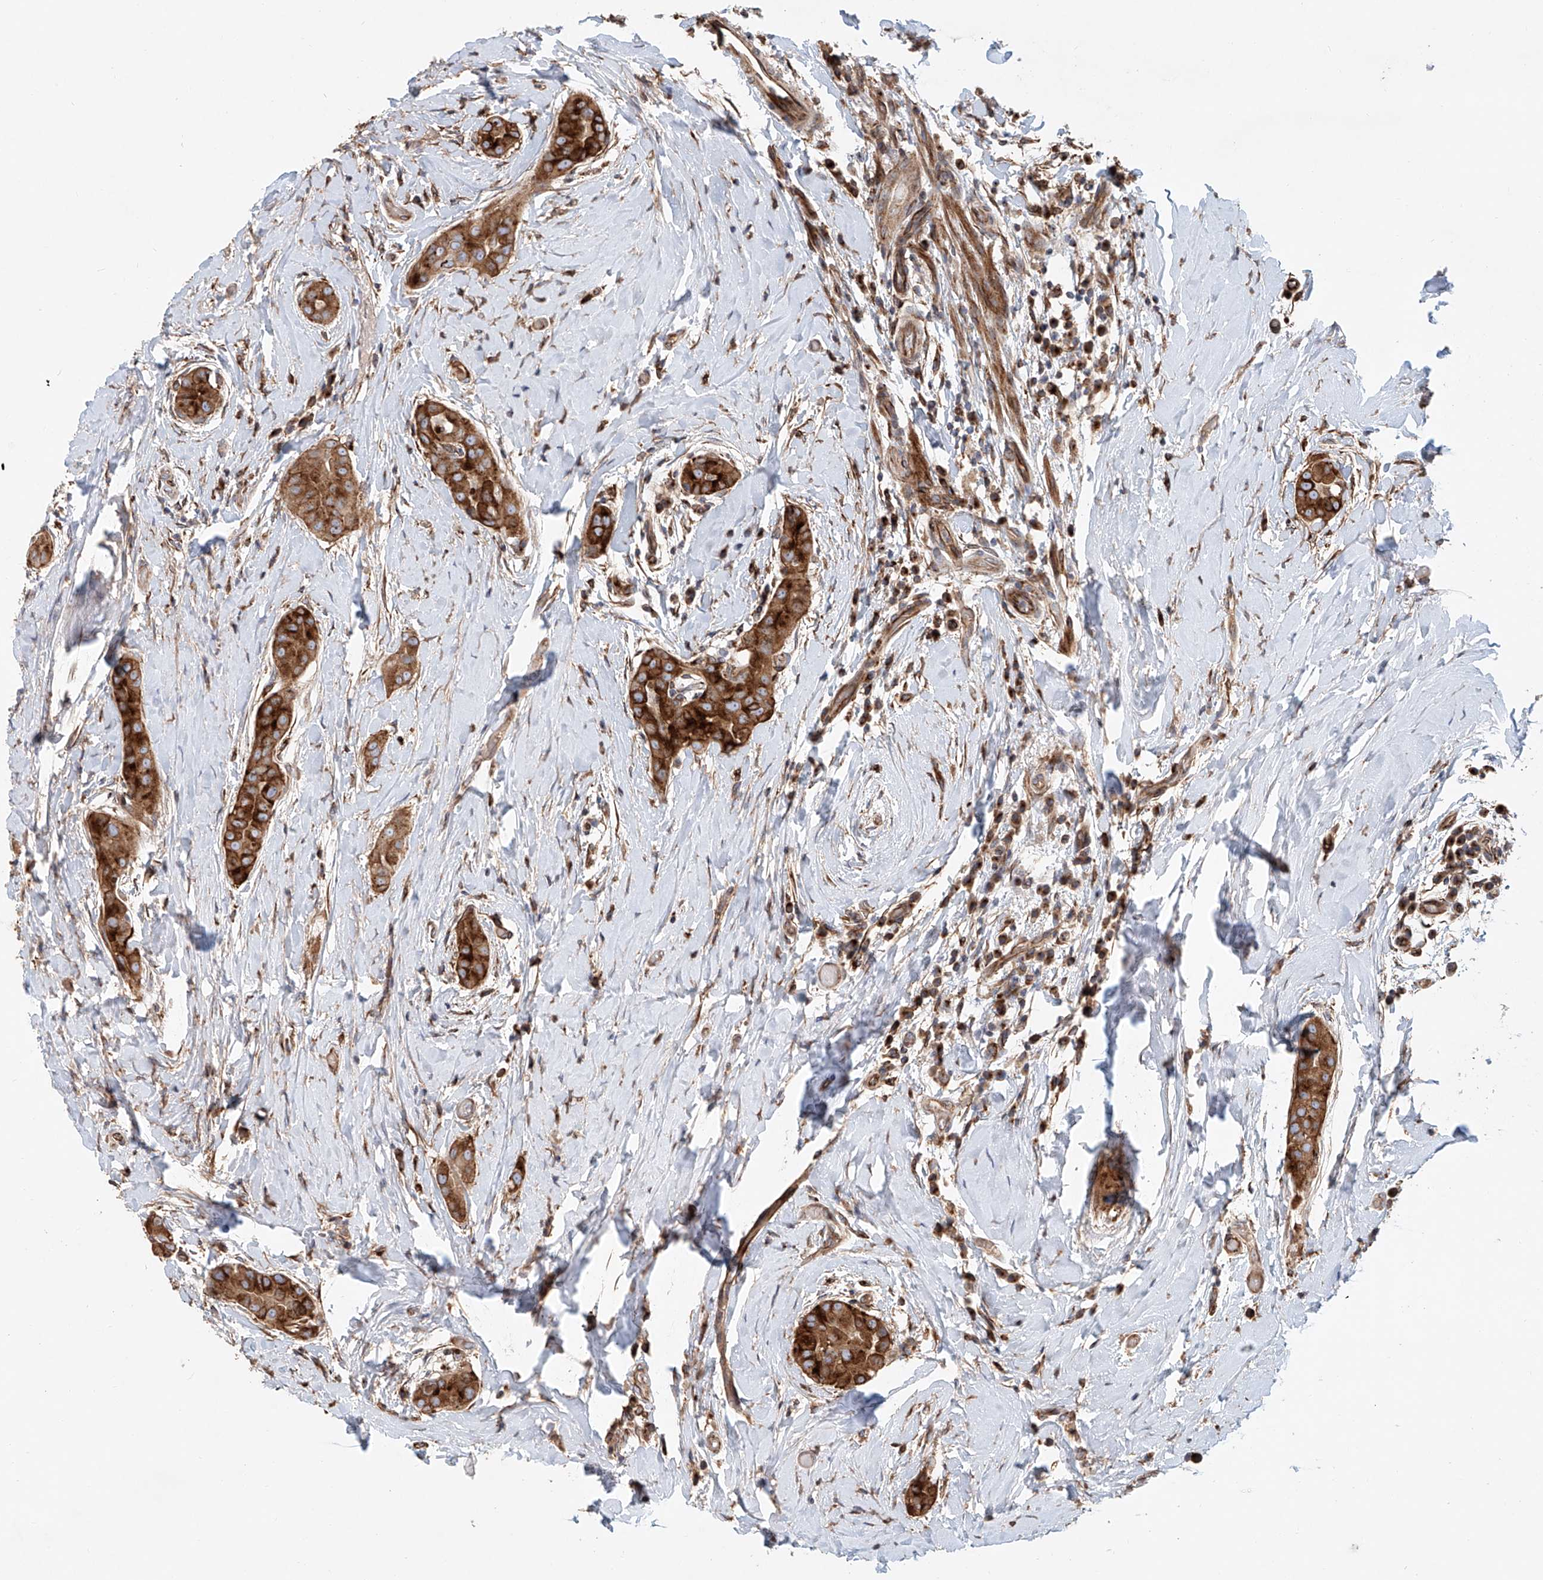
{"staining": {"intensity": "strong", "quantity": ">75%", "location": "cytoplasmic/membranous"}, "tissue": "thyroid cancer", "cell_type": "Tumor cells", "image_type": "cancer", "snomed": [{"axis": "morphology", "description": "Papillary adenocarcinoma, NOS"}, {"axis": "topography", "description": "Thyroid gland"}], "caption": "Tumor cells show strong cytoplasmic/membranous positivity in about >75% of cells in papillary adenocarcinoma (thyroid).", "gene": "HGSNAT", "patient": {"sex": "male", "age": 33}}